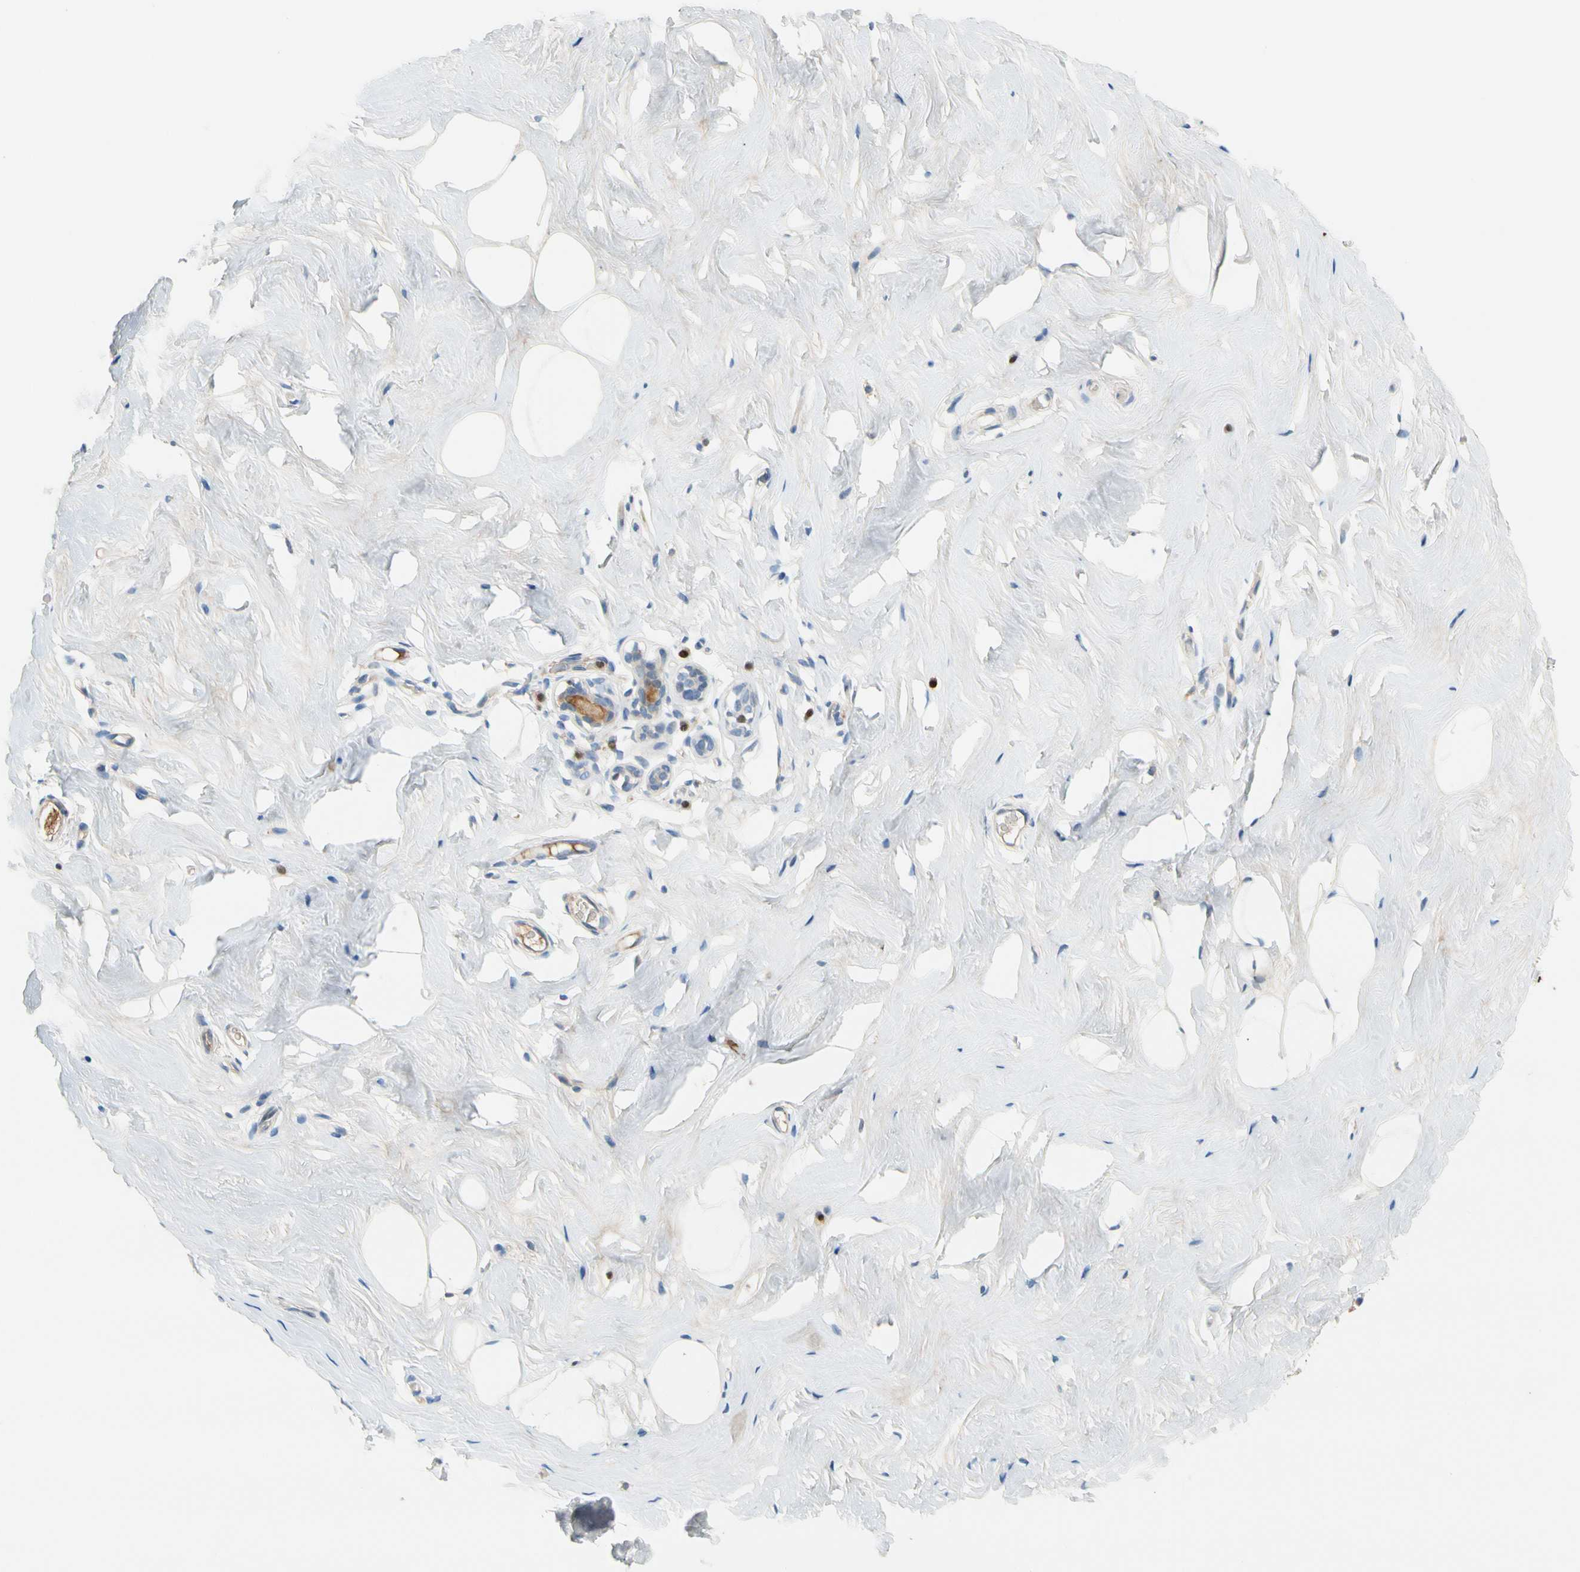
{"staining": {"intensity": "negative", "quantity": "none", "location": "none"}, "tissue": "breast", "cell_type": "Adipocytes", "image_type": "normal", "snomed": [{"axis": "morphology", "description": "Normal tissue, NOS"}, {"axis": "topography", "description": "Breast"}], "caption": "The photomicrograph displays no significant positivity in adipocytes of breast. The staining is performed using DAB brown chromogen with nuclei counter-stained in using hematoxylin.", "gene": "SP140", "patient": {"sex": "female", "age": 75}}